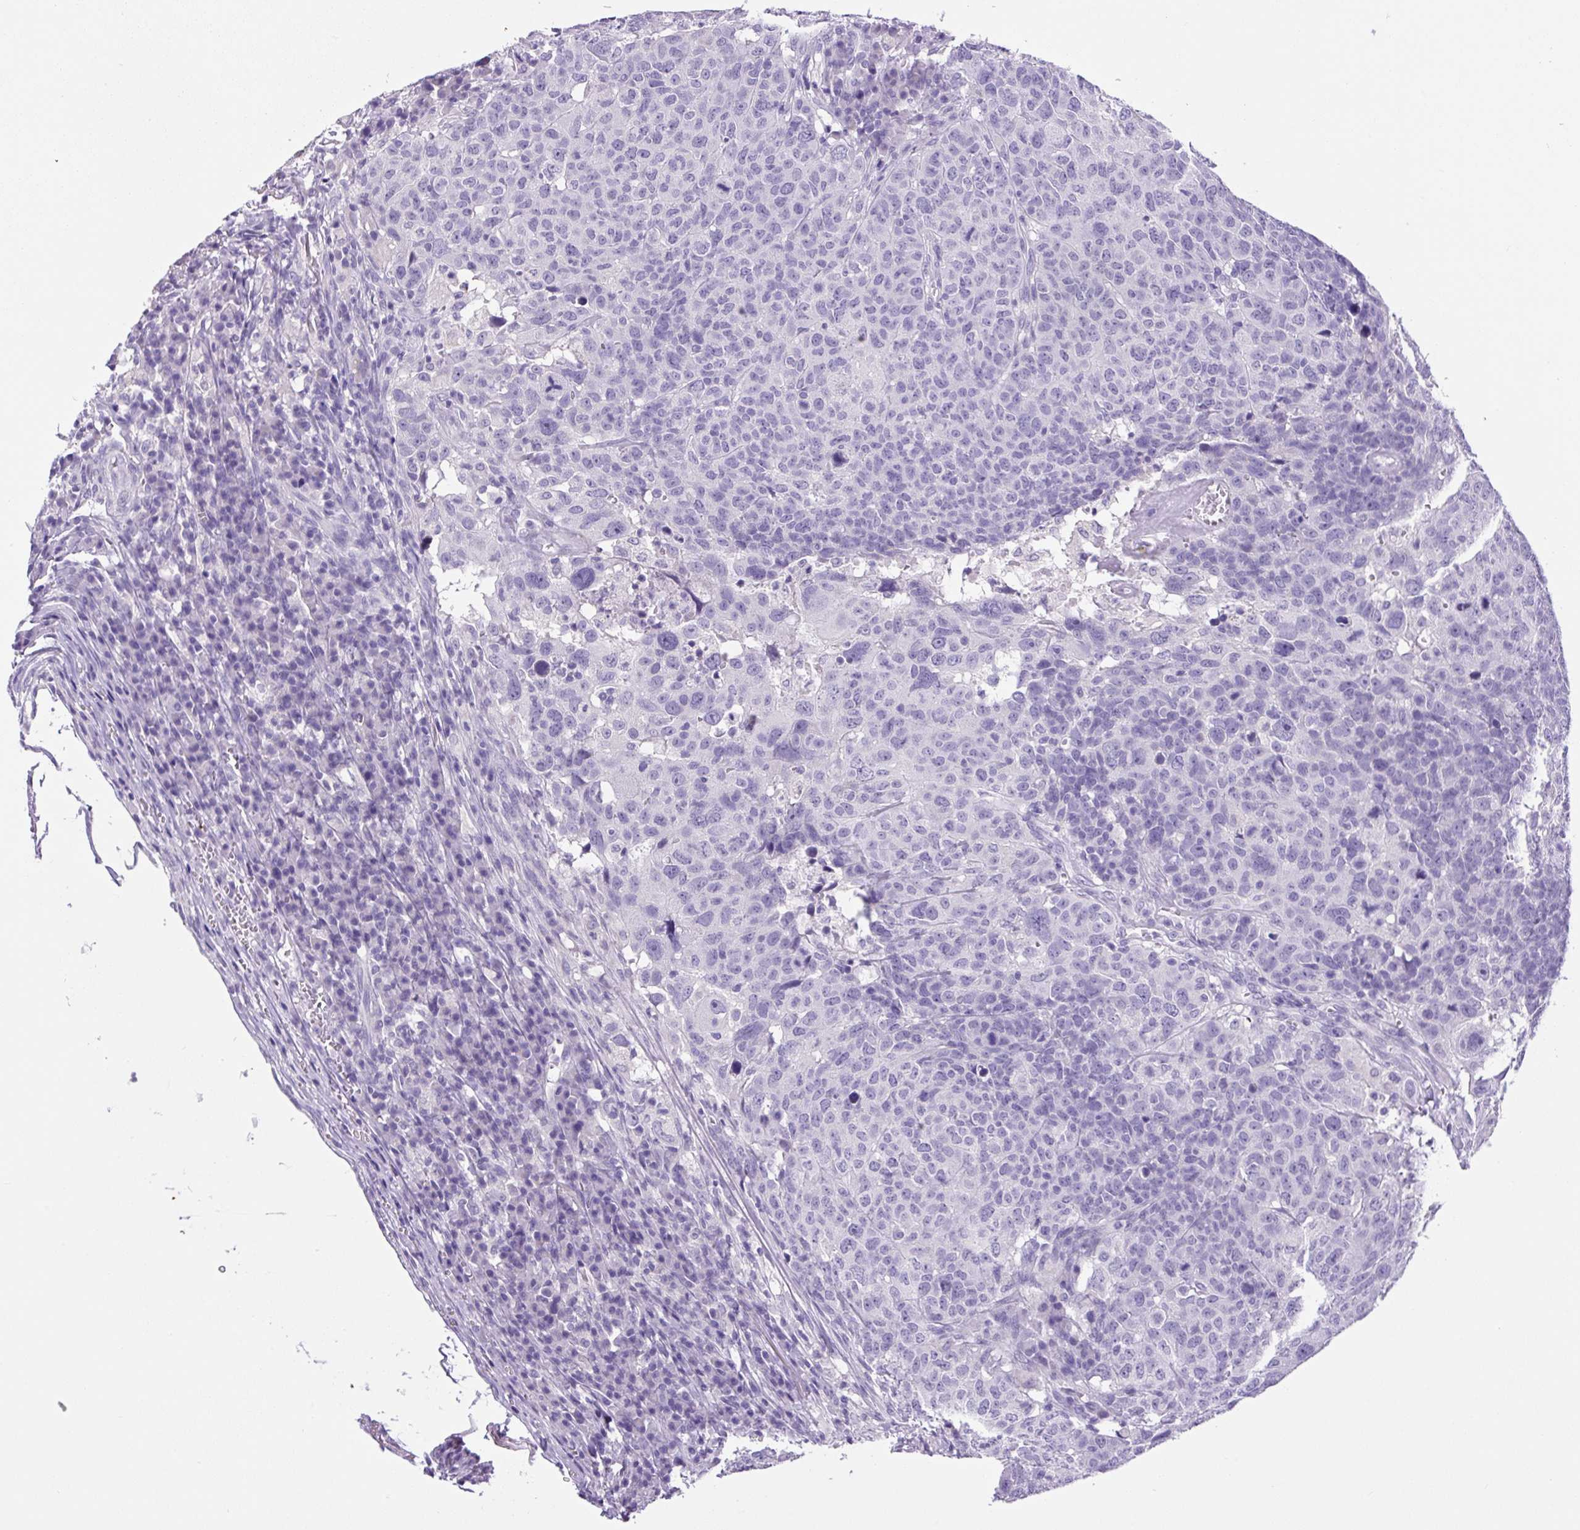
{"staining": {"intensity": "negative", "quantity": "none", "location": "none"}, "tissue": "head and neck cancer", "cell_type": "Tumor cells", "image_type": "cancer", "snomed": [{"axis": "morphology", "description": "Normal tissue, NOS"}, {"axis": "morphology", "description": "Squamous cell carcinoma, NOS"}, {"axis": "topography", "description": "Skeletal muscle"}, {"axis": "topography", "description": "Vascular tissue"}, {"axis": "topography", "description": "Peripheral nerve tissue"}, {"axis": "topography", "description": "Head-Neck"}], "caption": "Immunohistochemistry histopathology image of human head and neck cancer stained for a protein (brown), which demonstrates no positivity in tumor cells.", "gene": "CHGA", "patient": {"sex": "male", "age": 66}}